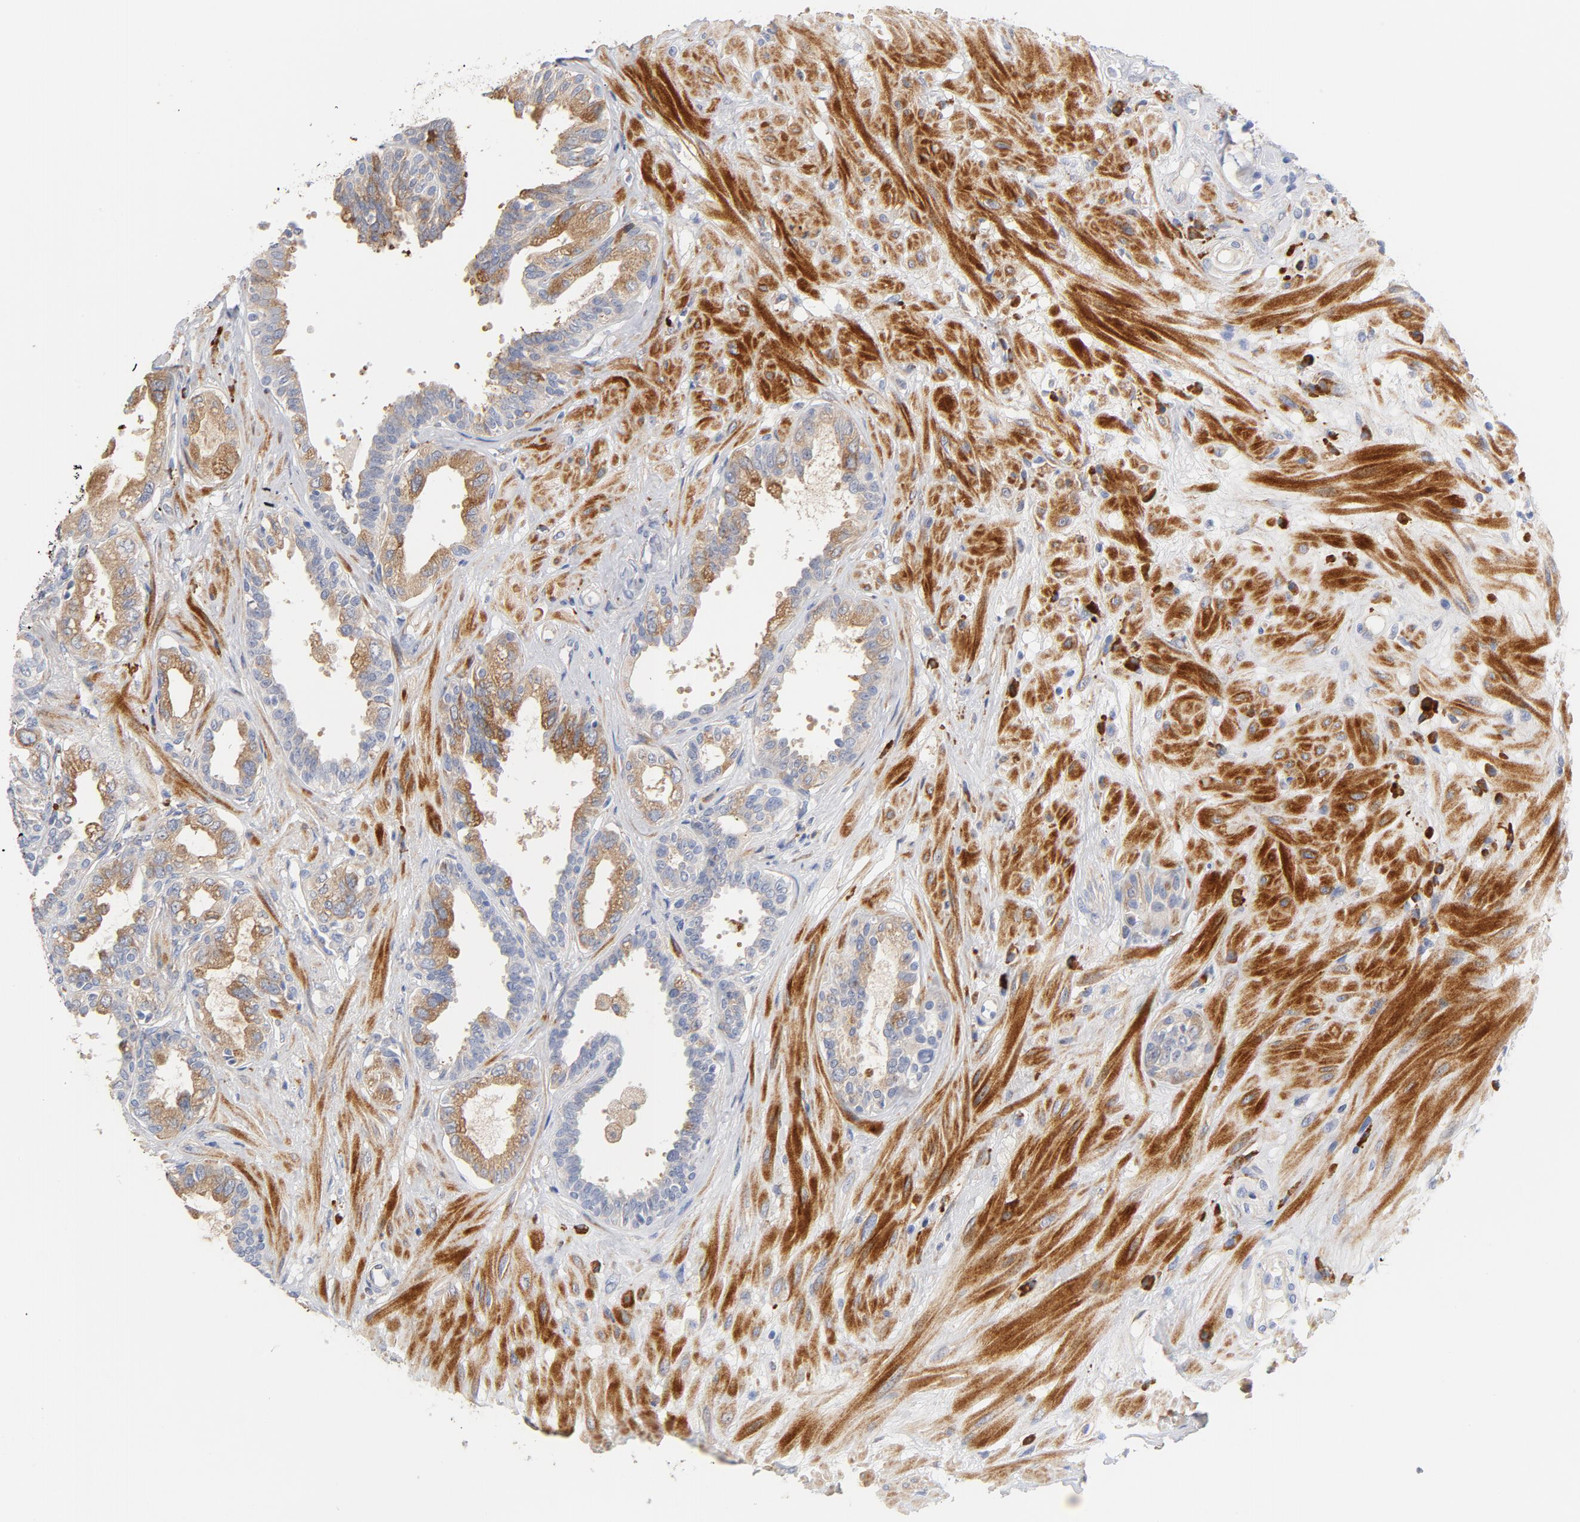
{"staining": {"intensity": "moderate", "quantity": ">75%", "location": "cytoplasmic/membranous"}, "tissue": "seminal vesicle", "cell_type": "Glandular cells", "image_type": "normal", "snomed": [{"axis": "morphology", "description": "Normal tissue, NOS"}, {"axis": "topography", "description": "Seminal veicle"}], "caption": "Normal seminal vesicle exhibits moderate cytoplasmic/membranous positivity in about >75% of glandular cells, visualized by immunohistochemistry. (IHC, brightfield microscopy, high magnification).", "gene": "RAPGEF3", "patient": {"sex": "male", "age": 61}}